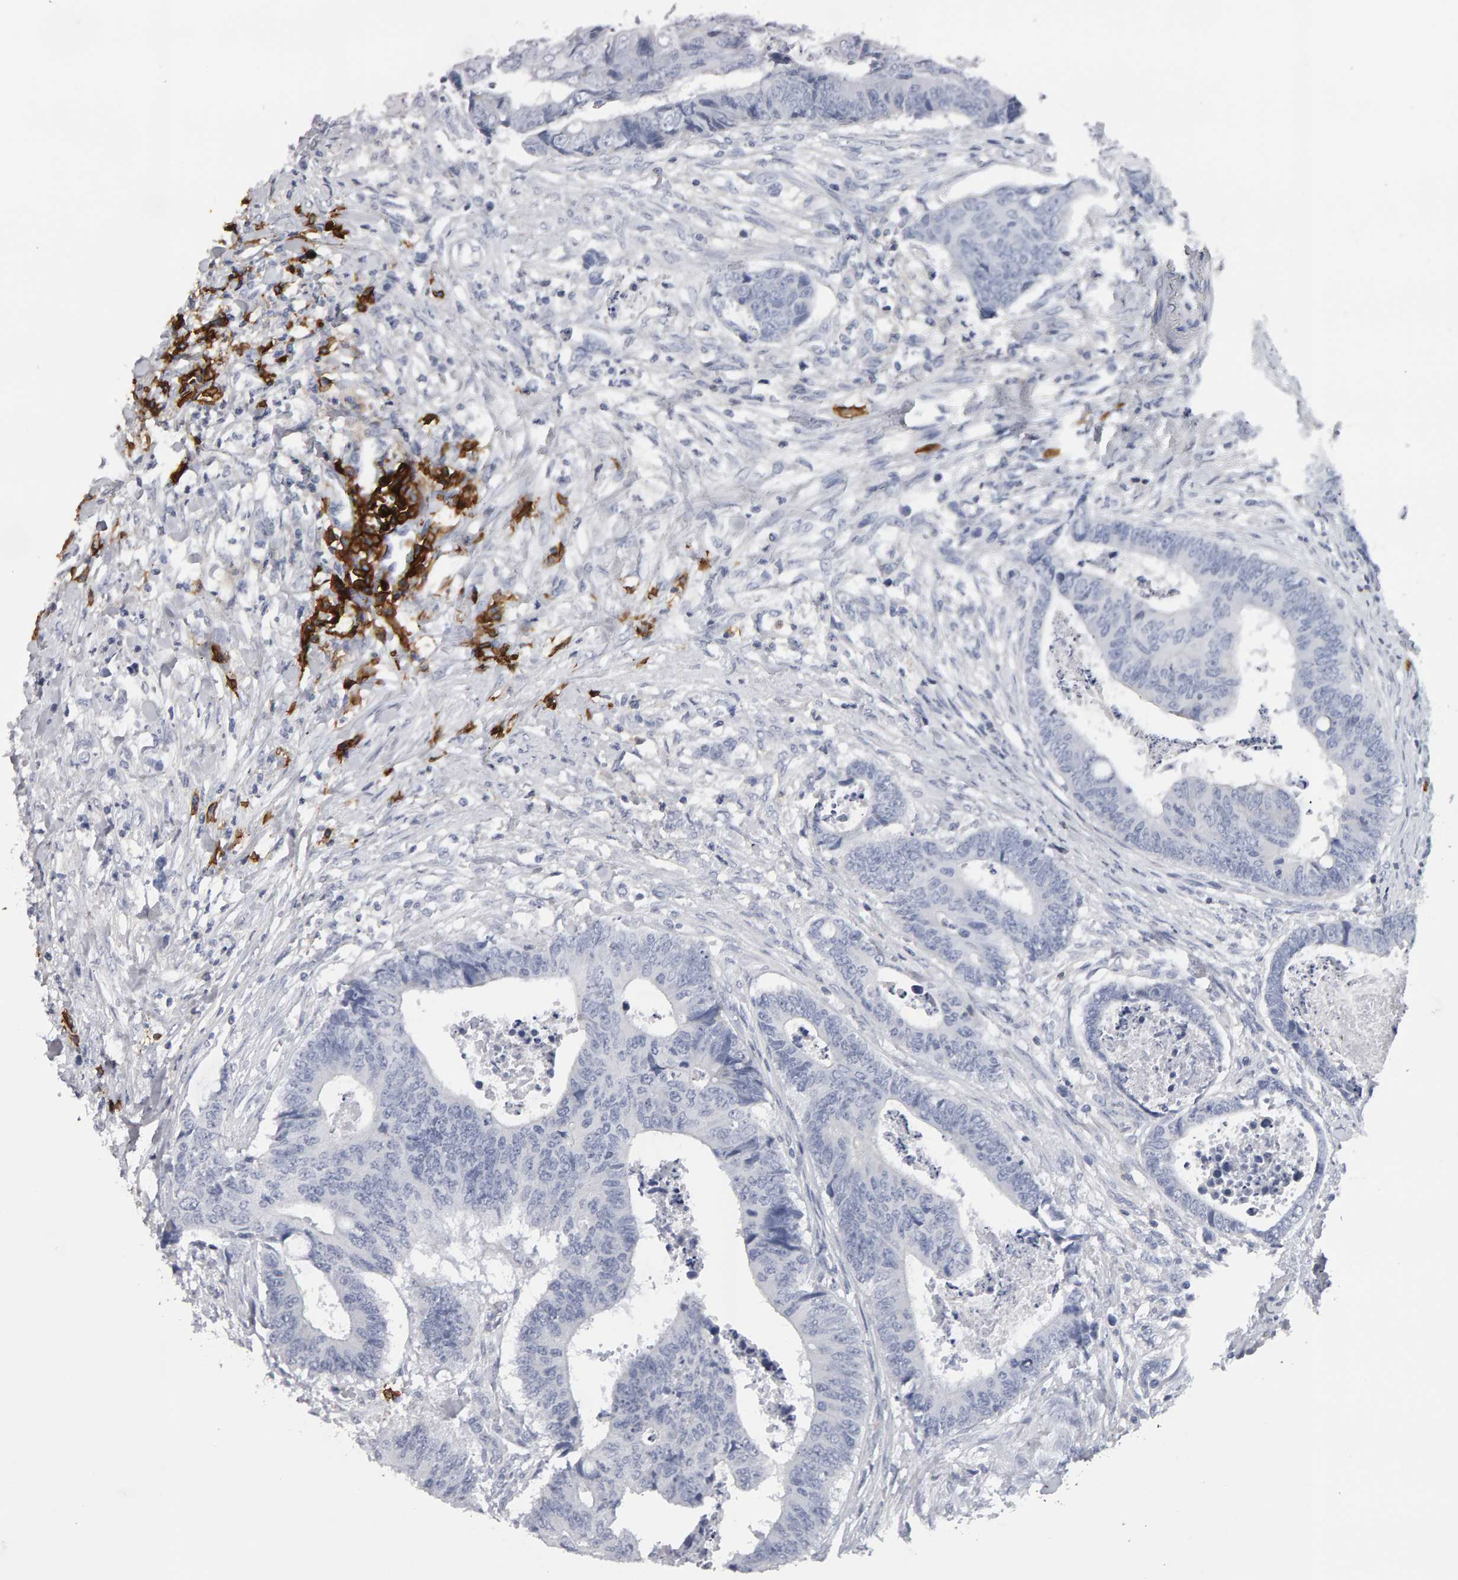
{"staining": {"intensity": "negative", "quantity": "none", "location": "none"}, "tissue": "colorectal cancer", "cell_type": "Tumor cells", "image_type": "cancer", "snomed": [{"axis": "morphology", "description": "Adenocarcinoma, NOS"}, {"axis": "topography", "description": "Rectum"}], "caption": "A high-resolution micrograph shows immunohistochemistry (IHC) staining of adenocarcinoma (colorectal), which demonstrates no significant expression in tumor cells. Brightfield microscopy of immunohistochemistry stained with DAB (3,3'-diaminobenzidine) (brown) and hematoxylin (blue), captured at high magnification.", "gene": "CD38", "patient": {"sex": "male", "age": 84}}